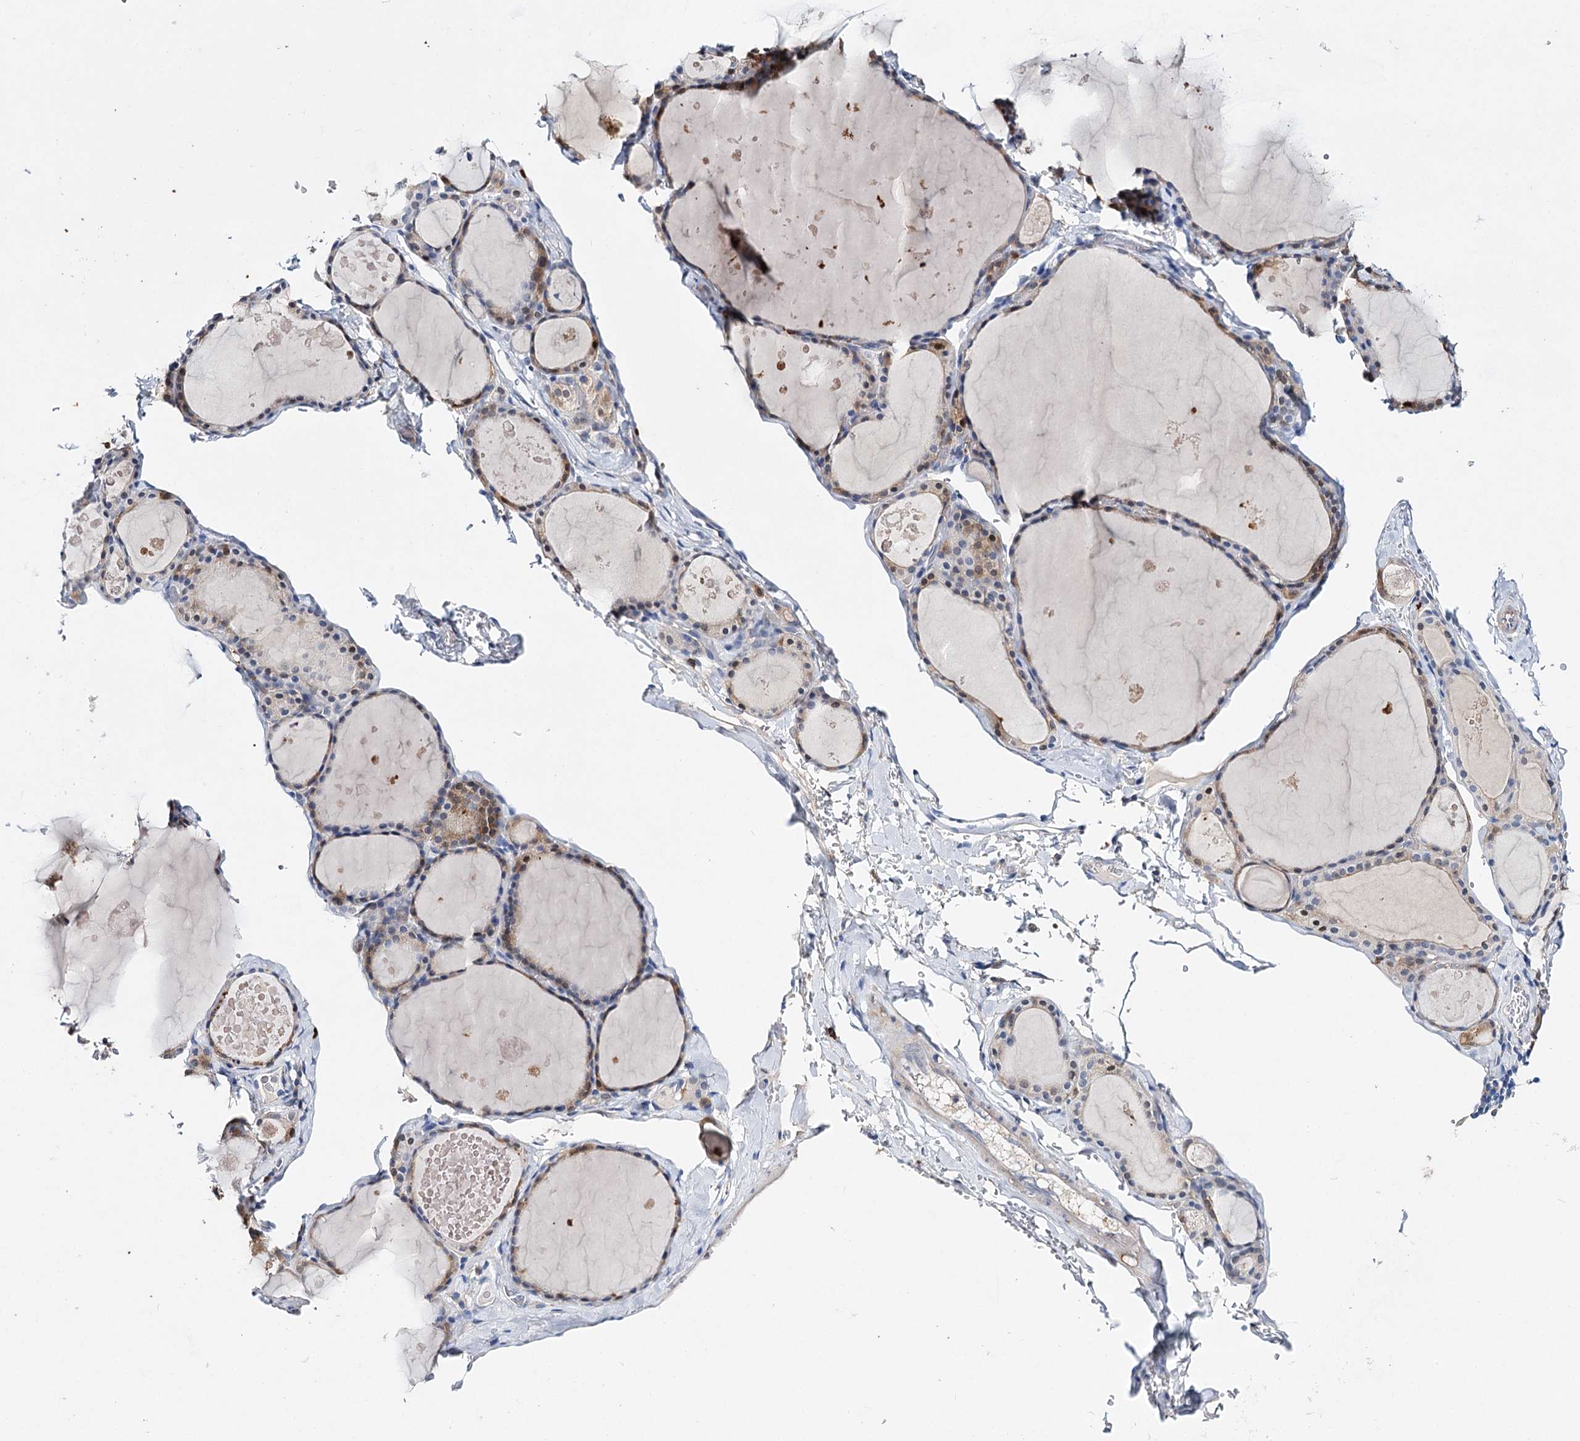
{"staining": {"intensity": "moderate", "quantity": "25%-75%", "location": "cytoplasmic/membranous,nuclear"}, "tissue": "thyroid gland", "cell_type": "Glandular cells", "image_type": "normal", "snomed": [{"axis": "morphology", "description": "Normal tissue, NOS"}, {"axis": "topography", "description": "Thyroid gland"}], "caption": "Immunohistochemistry of benign thyroid gland shows medium levels of moderate cytoplasmic/membranous,nuclear staining in approximately 25%-75% of glandular cells. (Brightfield microscopy of DAB IHC at high magnification).", "gene": "CFAP46", "patient": {"sex": "male", "age": 56}}